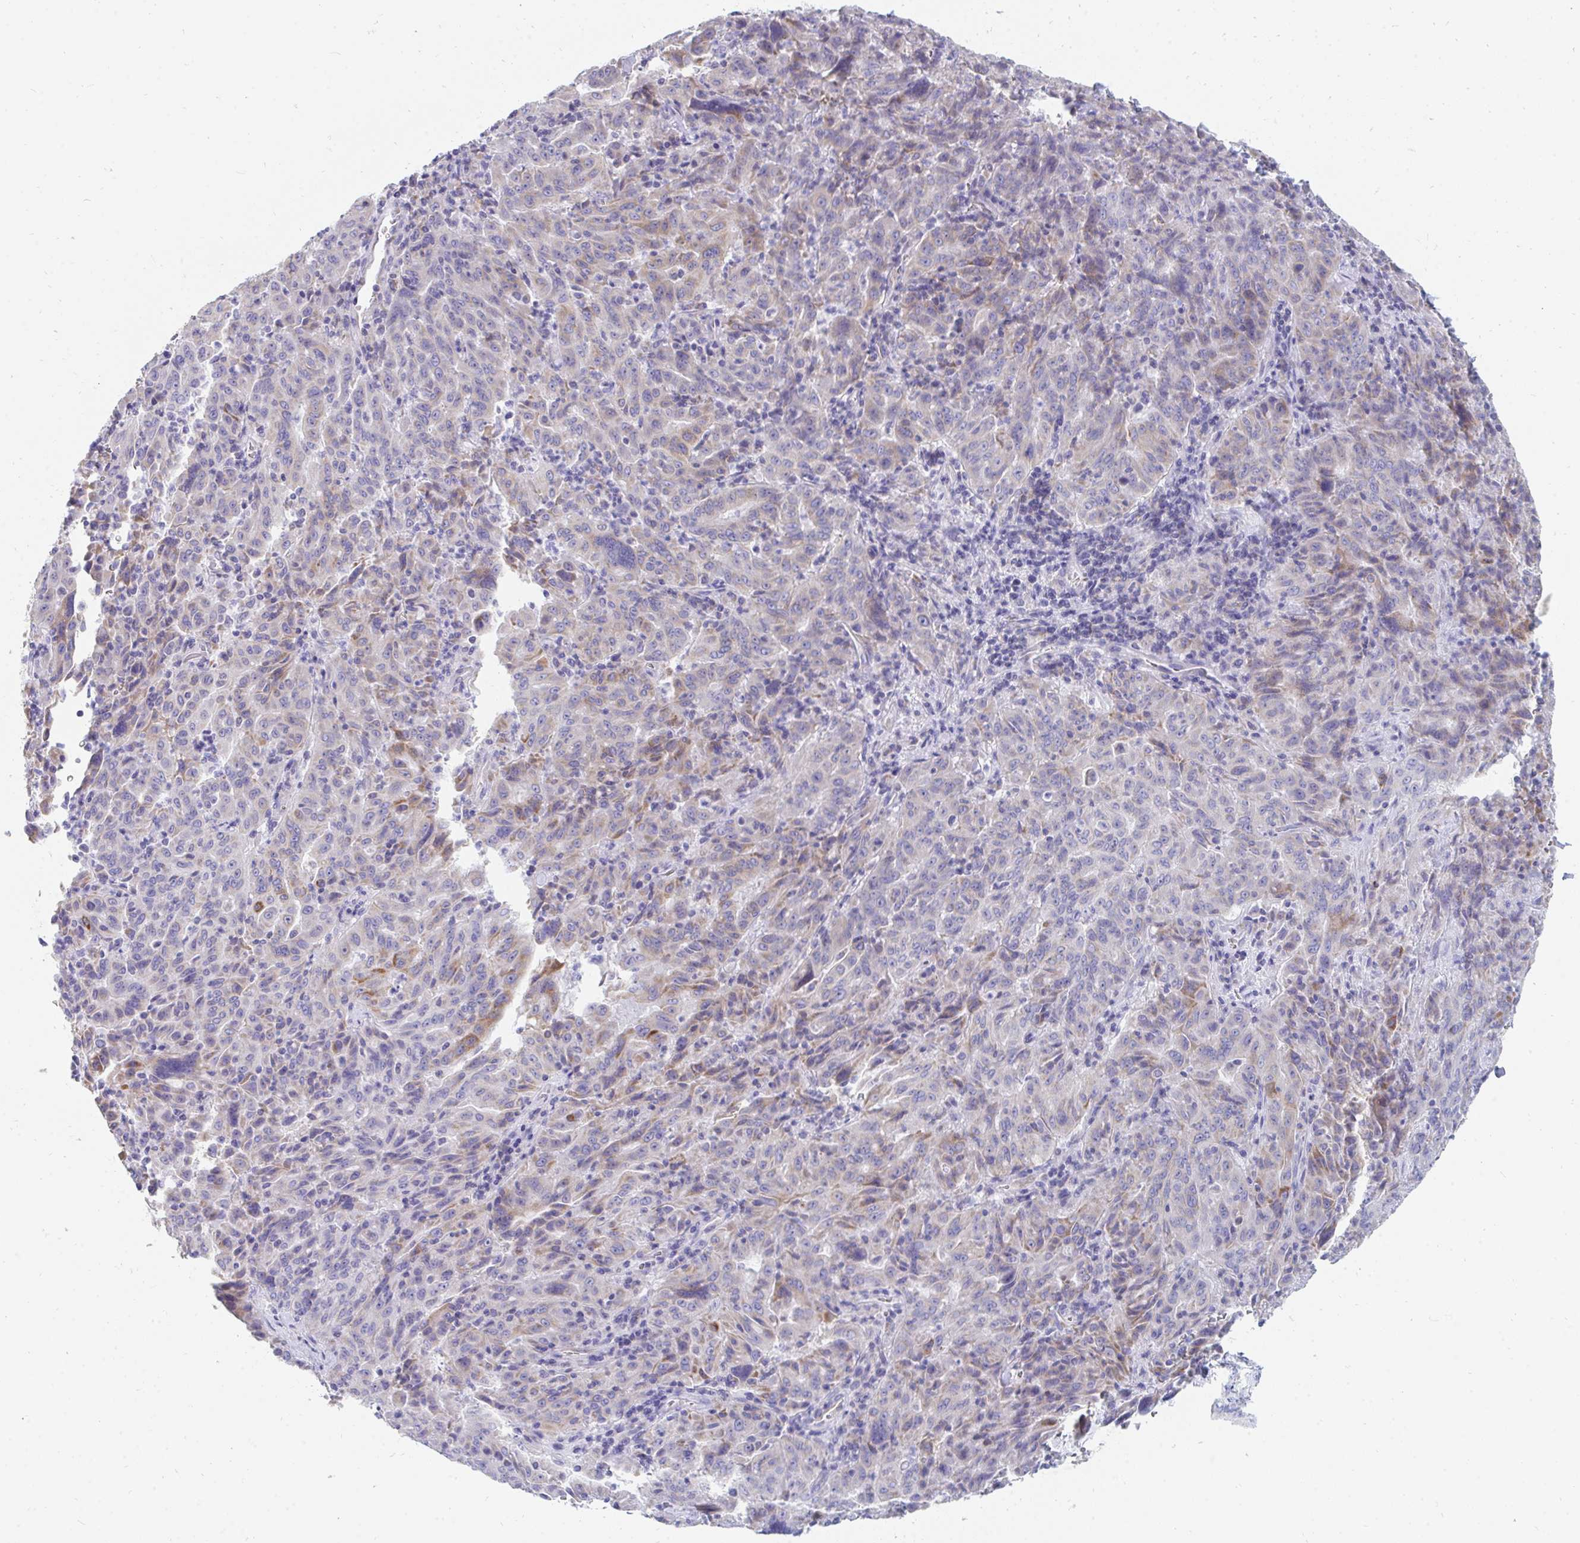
{"staining": {"intensity": "weak", "quantity": "25%-75%", "location": "cytoplasmic/membranous"}, "tissue": "pancreatic cancer", "cell_type": "Tumor cells", "image_type": "cancer", "snomed": [{"axis": "morphology", "description": "Adenocarcinoma, NOS"}, {"axis": "topography", "description": "Pancreas"}], "caption": "This is a histology image of IHC staining of pancreatic cancer (adenocarcinoma), which shows weak staining in the cytoplasmic/membranous of tumor cells.", "gene": "PC", "patient": {"sex": "male", "age": 63}}